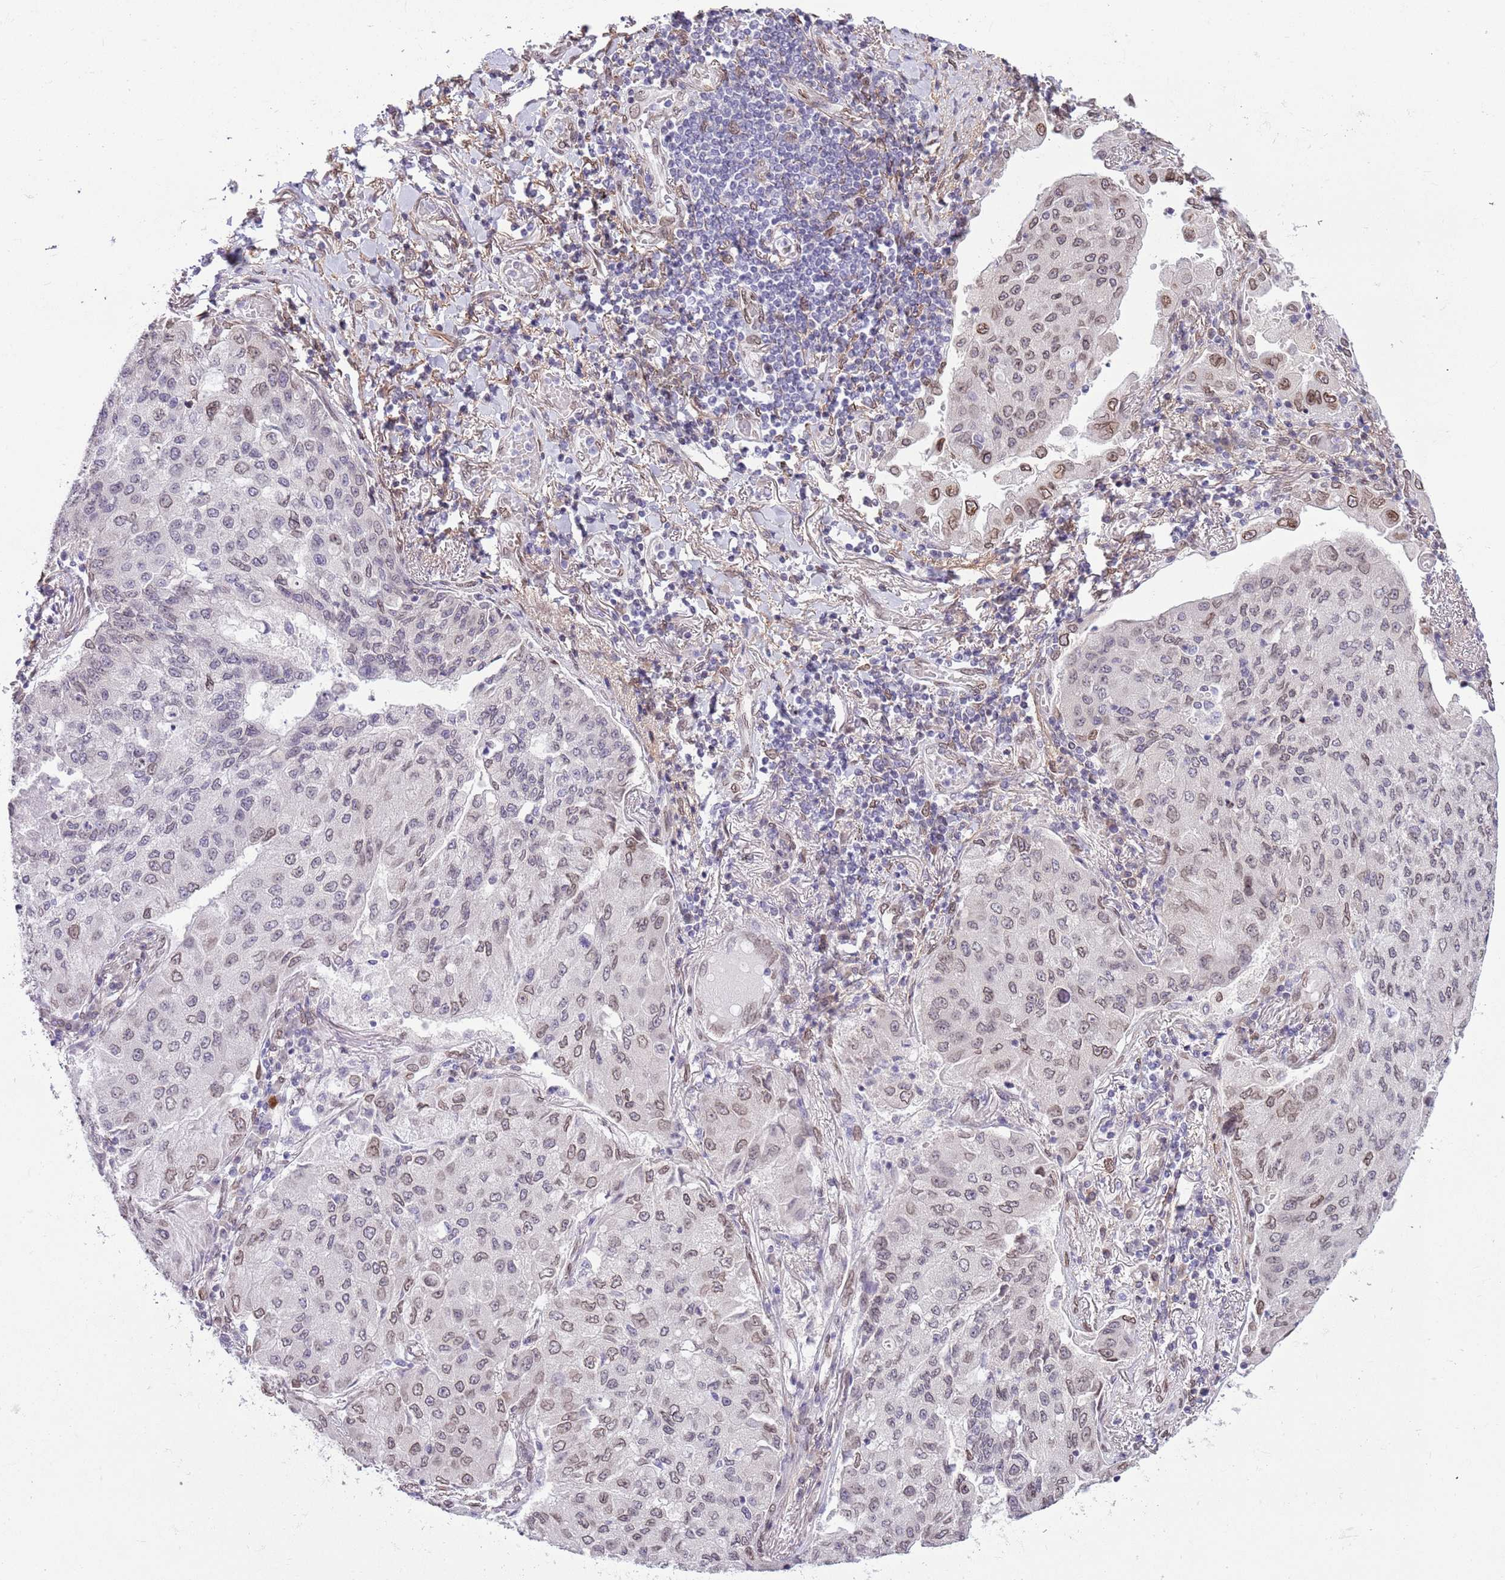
{"staining": {"intensity": "moderate", "quantity": "25%-75%", "location": "nuclear"}, "tissue": "lung cancer", "cell_type": "Tumor cells", "image_type": "cancer", "snomed": [{"axis": "morphology", "description": "Squamous cell carcinoma, NOS"}, {"axis": "topography", "description": "Lung"}], "caption": "Protein expression analysis of human lung cancer (squamous cell carcinoma) reveals moderate nuclear positivity in about 25%-75% of tumor cells. (brown staining indicates protein expression, while blue staining denotes nuclei).", "gene": "ZGLP1", "patient": {"sex": "male", "age": 74}}